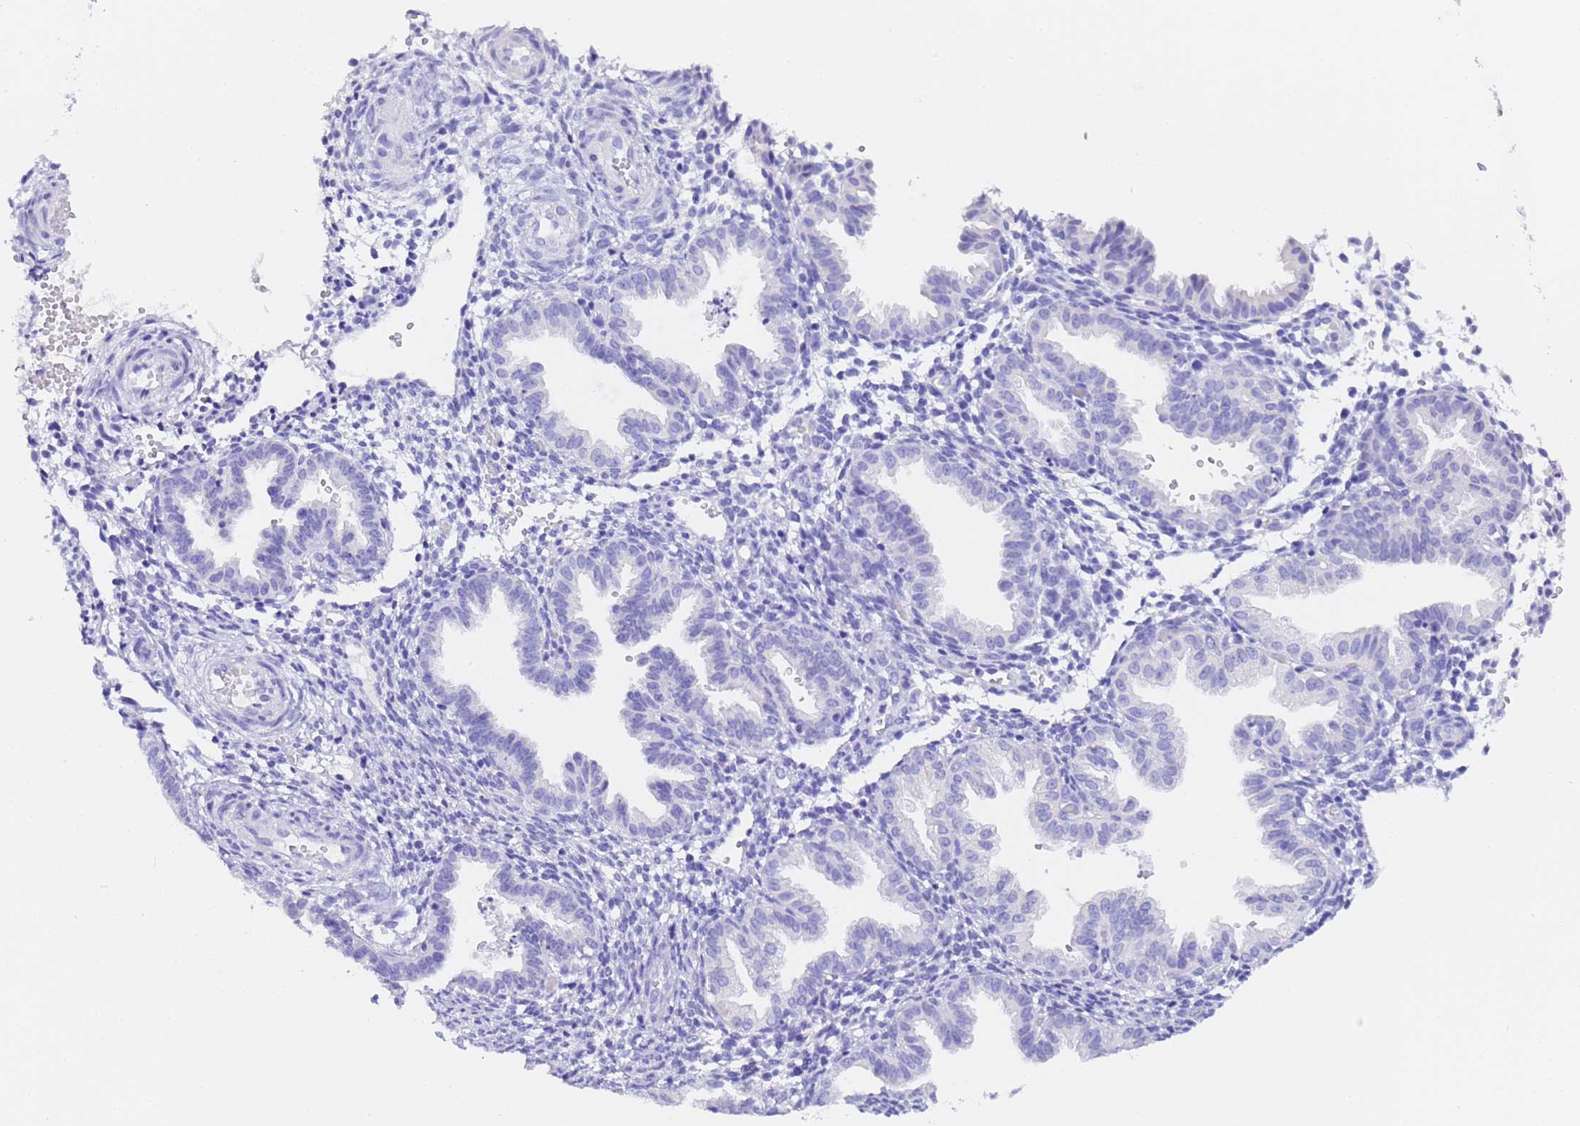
{"staining": {"intensity": "negative", "quantity": "none", "location": "none"}, "tissue": "endometrium", "cell_type": "Cells in endometrial stroma", "image_type": "normal", "snomed": [{"axis": "morphology", "description": "Normal tissue, NOS"}, {"axis": "topography", "description": "Endometrium"}], "caption": "Micrograph shows no significant protein positivity in cells in endometrial stroma of normal endometrium. (DAB immunohistochemistry (IHC) visualized using brightfield microscopy, high magnification).", "gene": "GABRA1", "patient": {"sex": "female", "age": 33}}